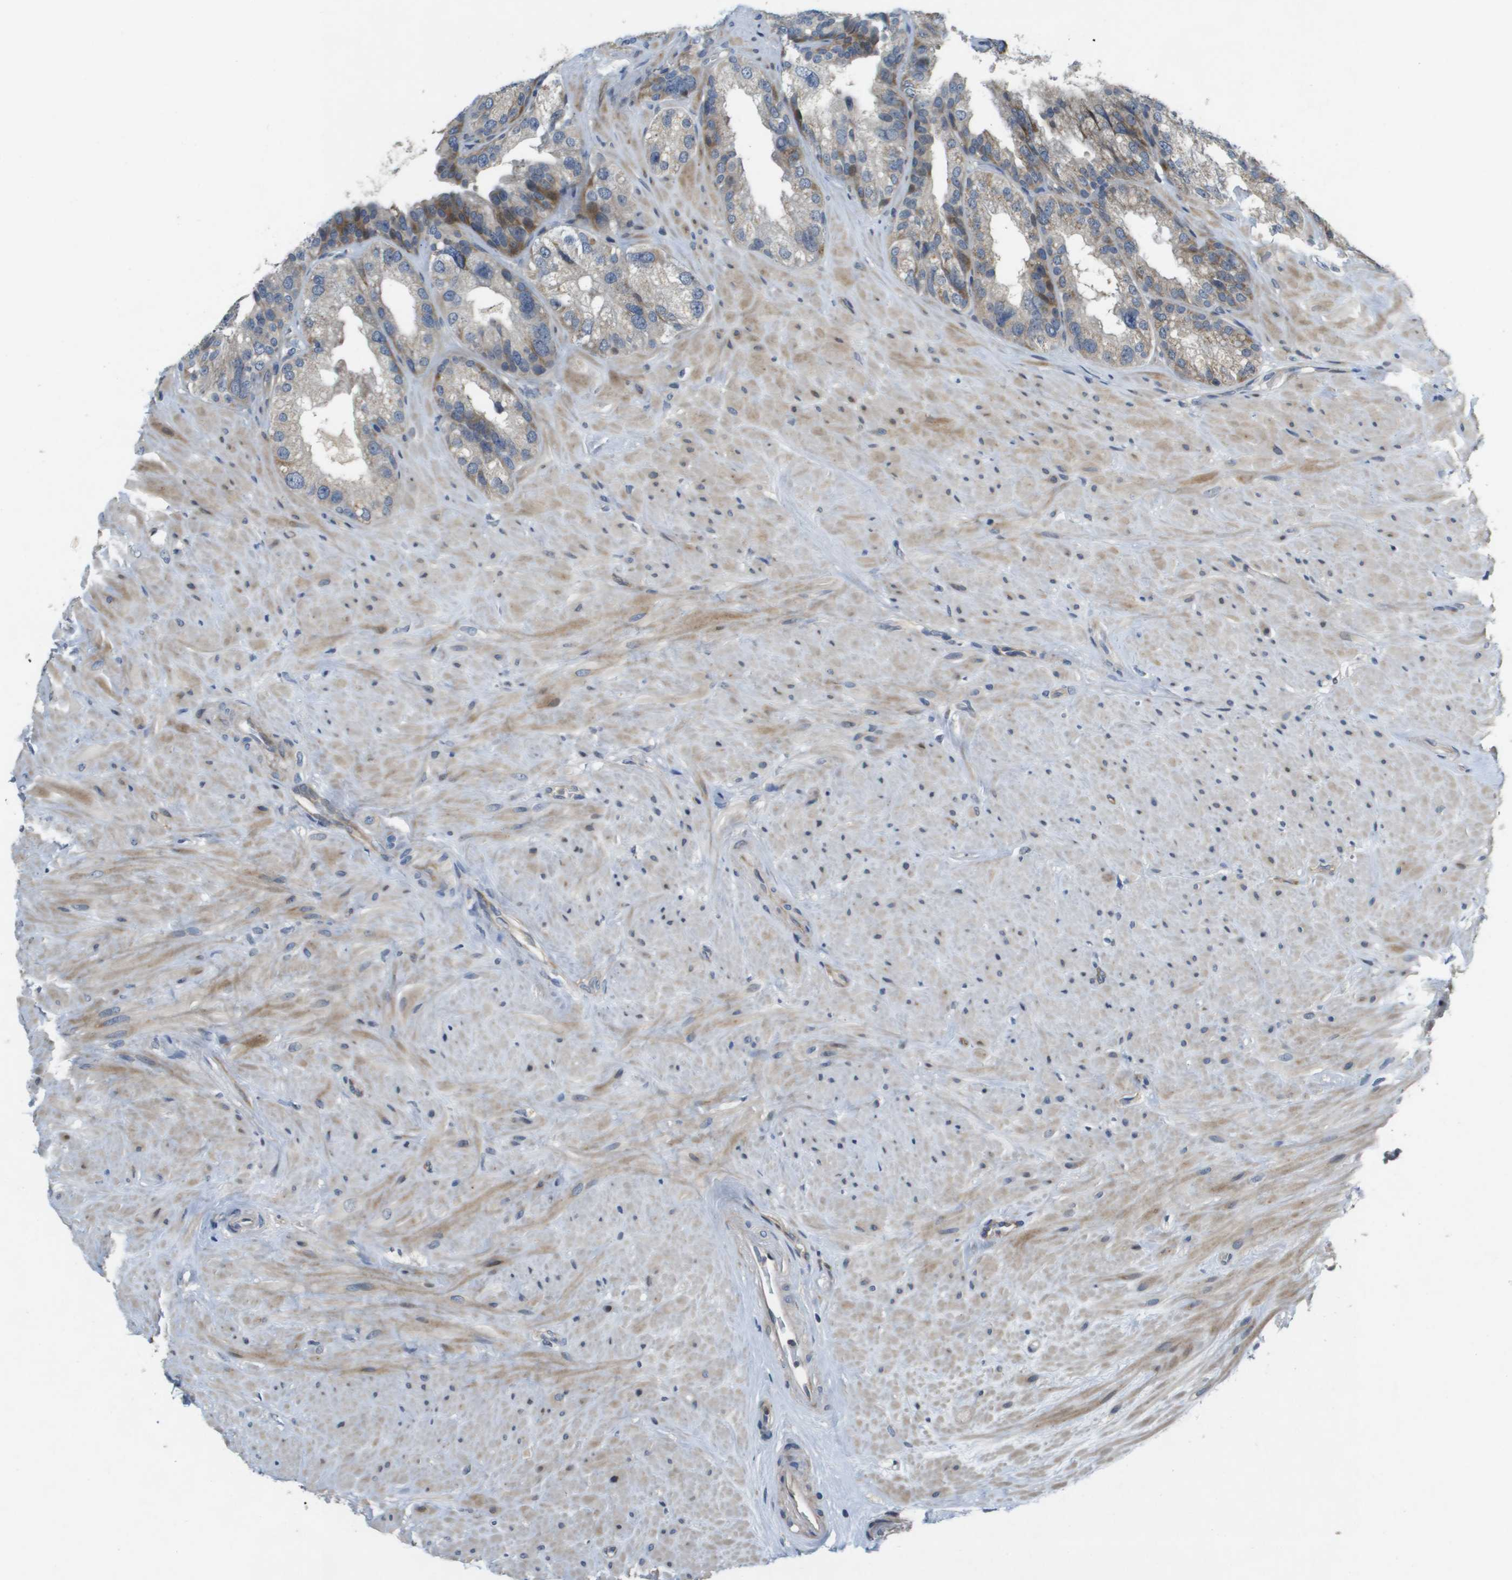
{"staining": {"intensity": "moderate", "quantity": "25%-75%", "location": "cytoplasmic/membranous"}, "tissue": "seminal vesicle", "cell_type": "Glandular cells", "image_type": "normal", "snomed": [{"axis": "morphology", "description": "Normal tissue, NOS"}, {"axis": "topography", "description": "Seminal veicle"}], "caption": "IHC of unremarkable seminal vesicle reveals medium levels of moderate cytoplasmic/membranous staining in approximately 25%-75% of glandular cells. (brown staining indicates protein expression, while blue staining denotes nuclei).", "gene": "SCN4B", "patient": {"sex": "male", "age": 68}}